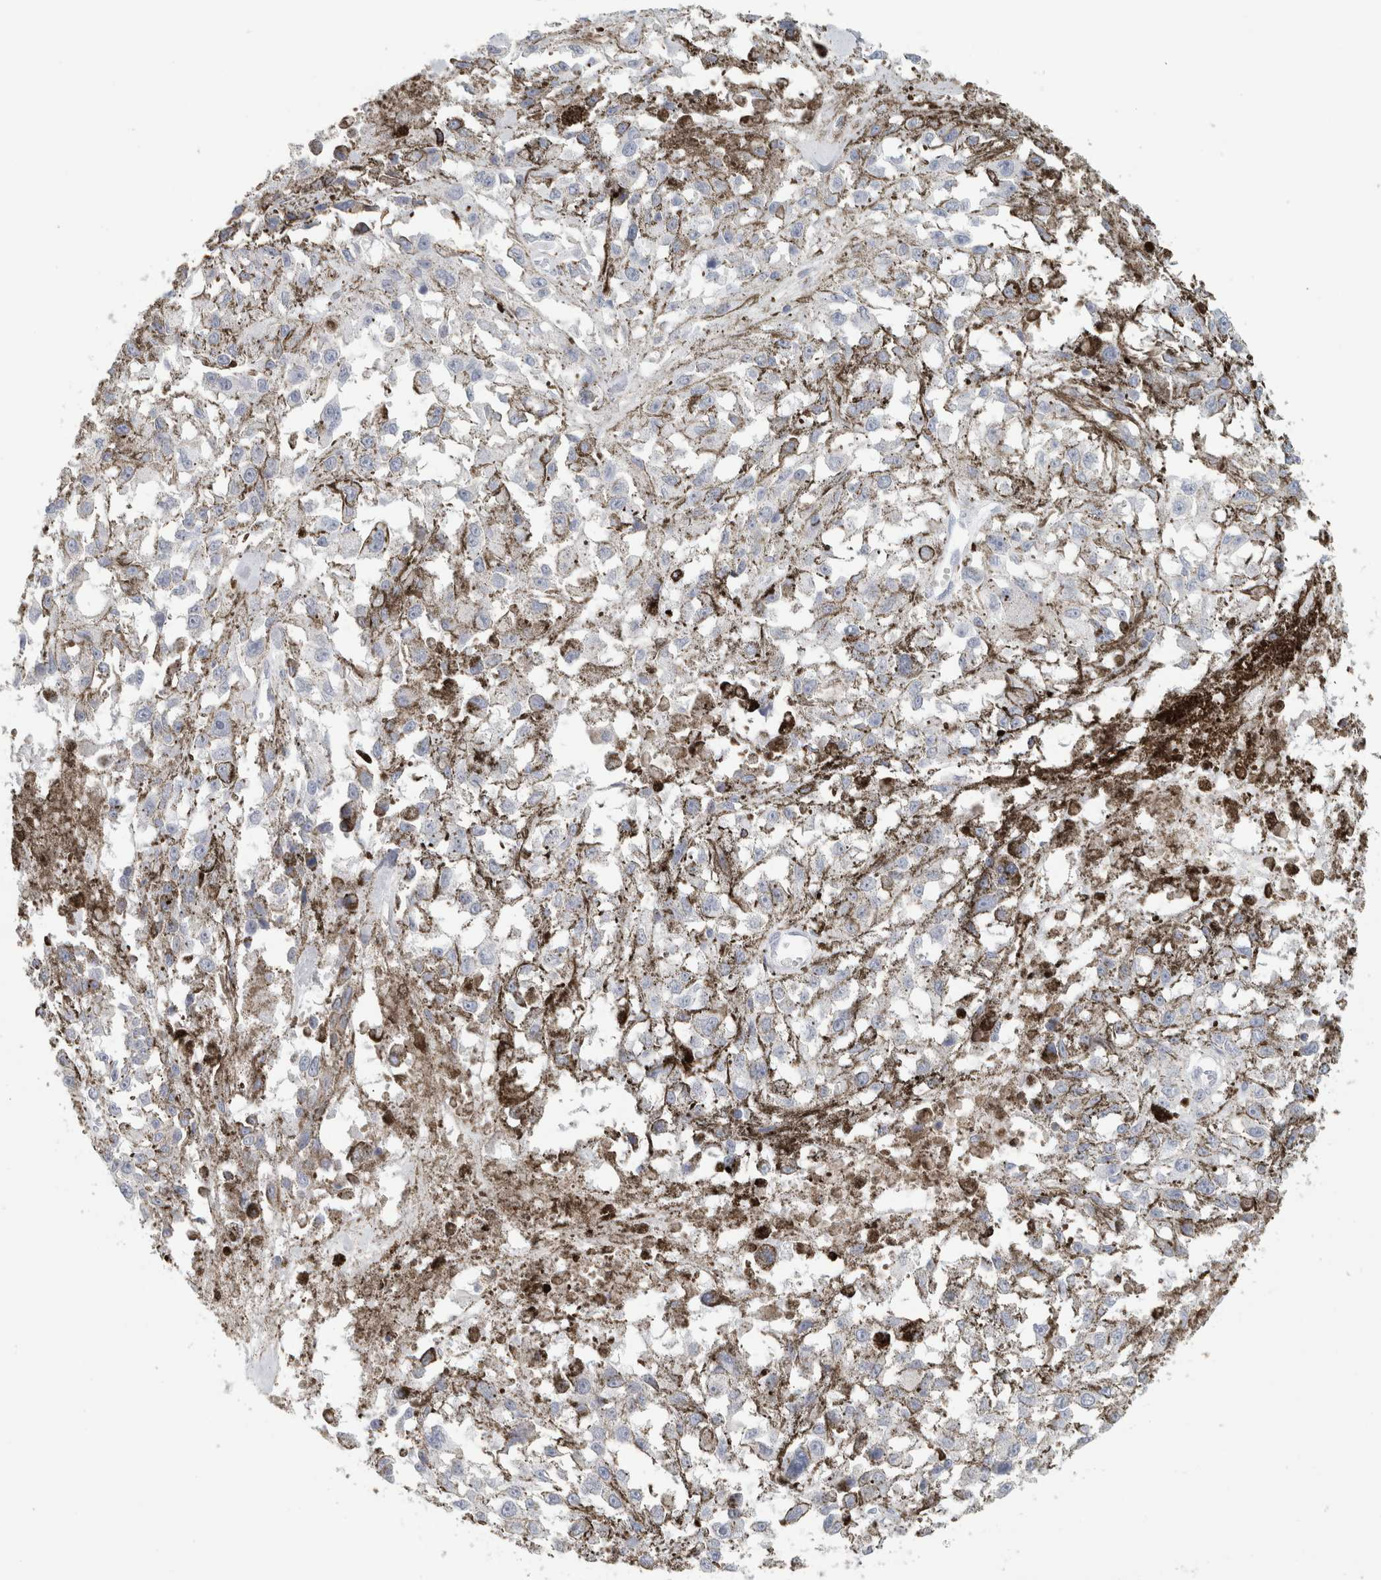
{"staining": {"intensity": "negative", "quantity": "none", "location": "none"}, "tissue": "melanoma", "cell_type": "Tumor cells", "image_type": "cancer", "snomed": [{"axis": "morphology", "description": "Malignant melanoma, Metastatic site"}, {"axis": "topography", "description": "Lymph node"}], "caption": "This is an immunohistochemistry micrograph of malignant melanoma (metastatic site). There is no expression in tumor cells.", "gene": "IL6", "patient": {"sex": "male", "age": 59}}